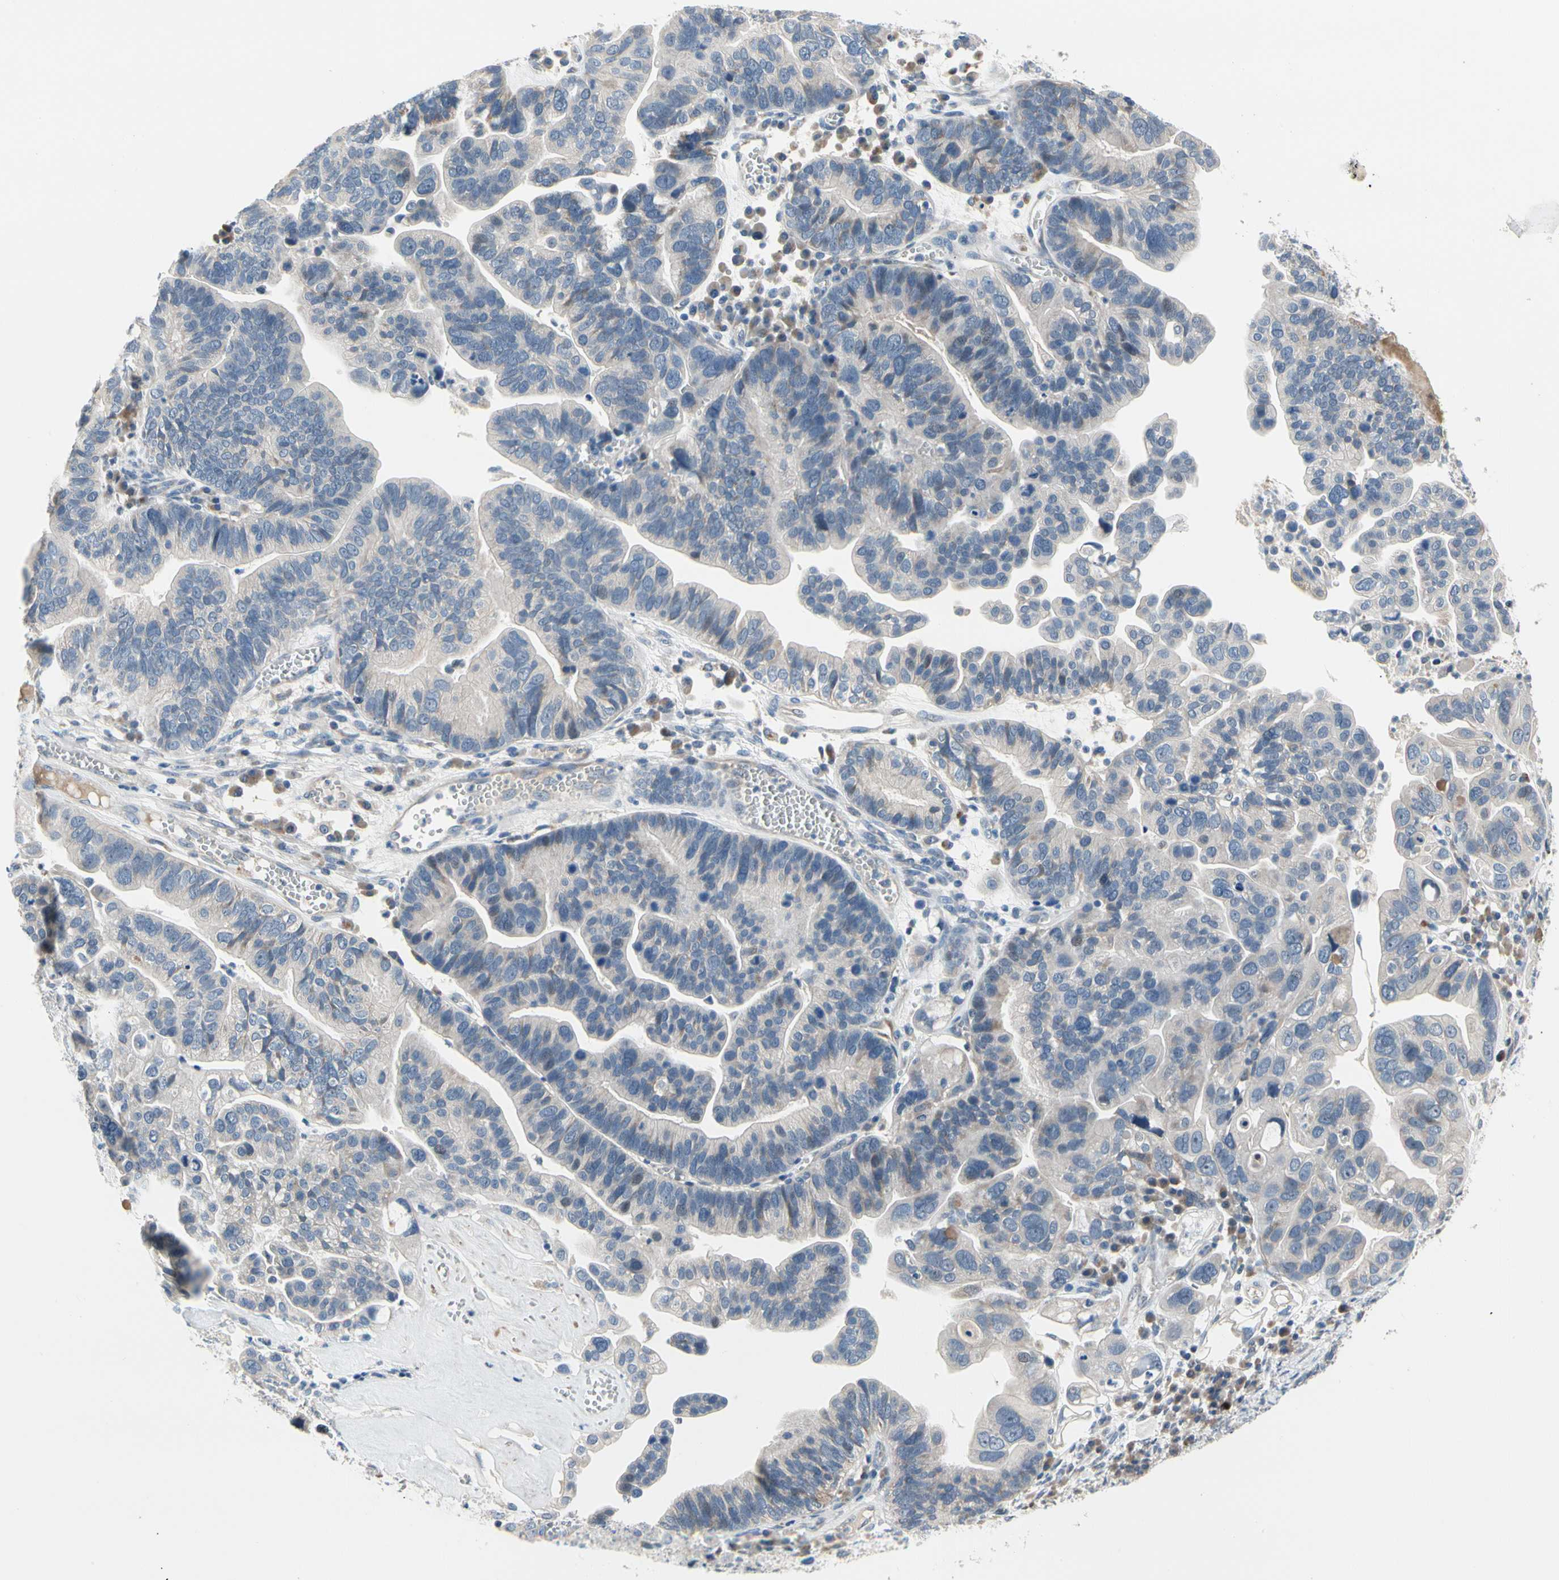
{"staining": {"intensity": "negative", "quantity": "none", "location": "none"}, "tissue": "ovarian cancer", "cell_type": "Tumor cells", "image_type": "cancer", "snomed": [{"axis": "morphology", "description": "Cystadenocarcinoma, serous, NOS"}, {"axis": "topography", "description": "Ovary"}], "caption": "Tumor cells show no significant protein expression in ovarian serous cystadenocarcinoma. (DAB IHC visualized using brightfield microscopy, high magnification).", "gene": "NFASC", "patient": {"sex": "female", "age": 56}}